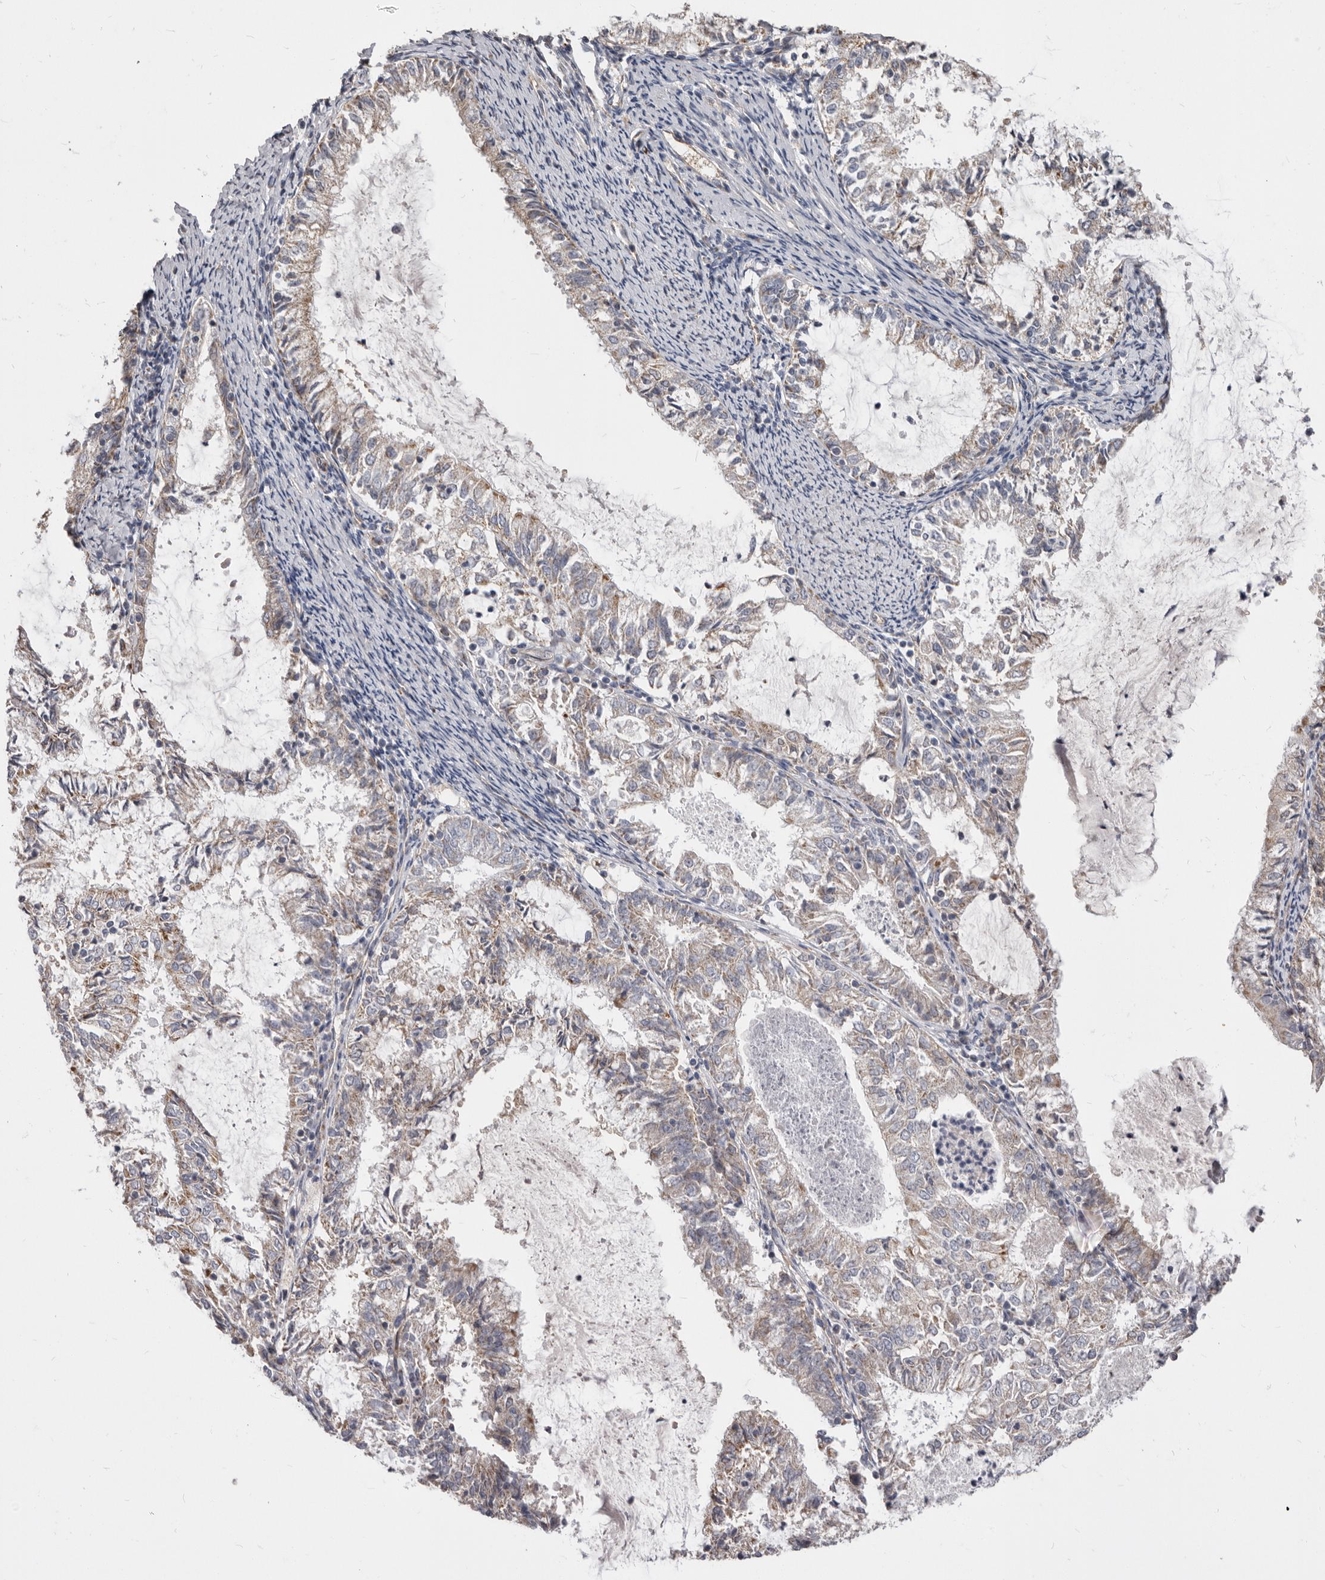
{"staining": {"intensity": "moderate", "quantity": ">75%", "location": "cytoplasmic/membranous"}, "tissue": "endometrial cancer", "cell_type": "Tumor cells", "image_type": "cancer", "snomed": [{"axis": "morphology", "description": "Adenocarcinoma, NOS"}, {"axis": "topography", "description": "Endometrium"}], "caption": "An immunohistochemistry (IHC) image of tumor tissue is shown. Protein staining in brown labels moderate cytoplasmic/membranous positivity in endometrial cancer (adenocarcinoma) within tumor cells.", "gene": "FMO2", "patient": {"sex": "female", "age": 57}}